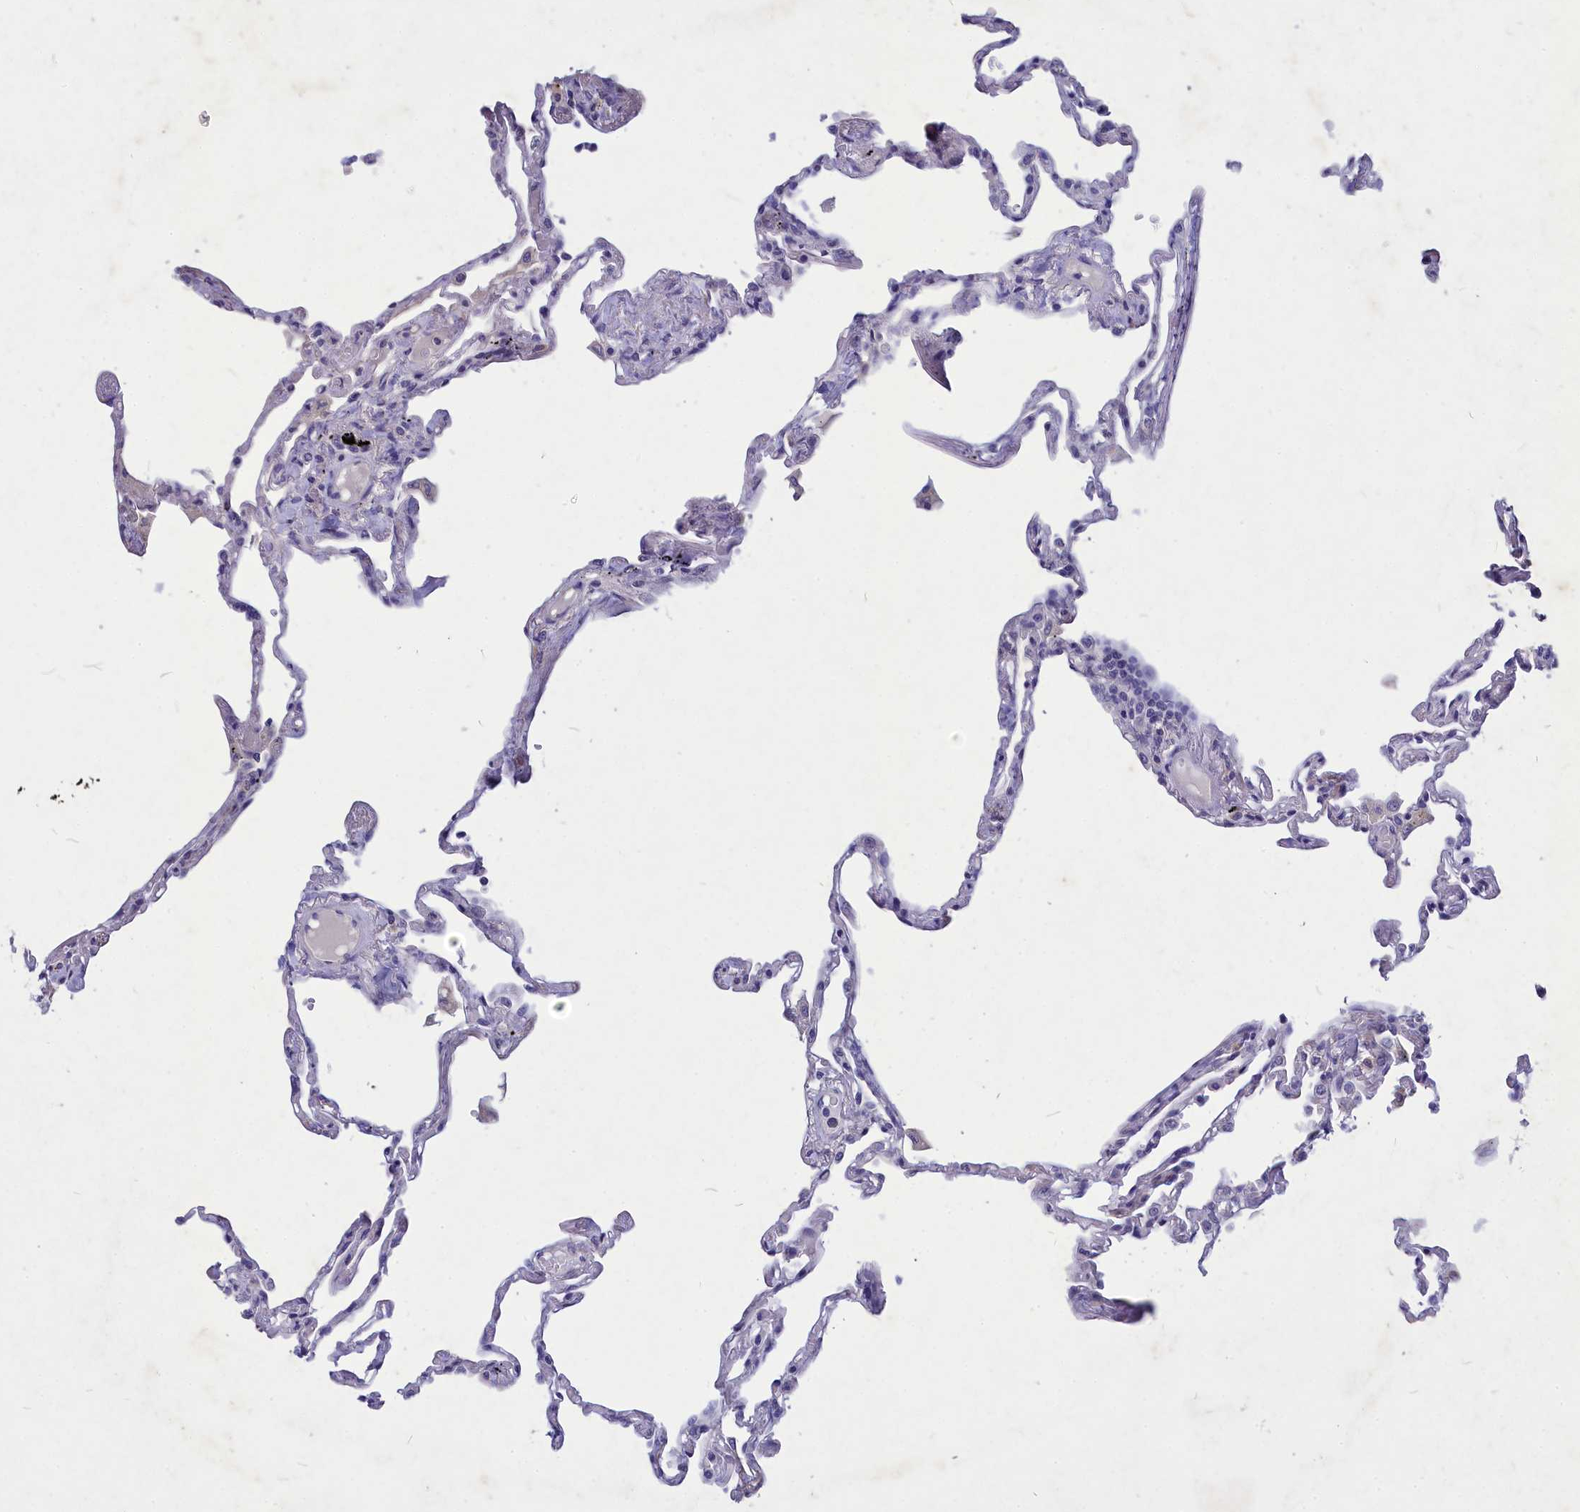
{"staining": {"intensity": "negative", "quantity": "none", "location": "none"}, "tissue": "lung", "cell_type": "Alveolar cells", "image_type": "normal", "snomed": [{"axis": "morphology", "description": "Normal tissue, NOS"}, {"axis": "topography", "description": "Lung"}], "caption": "The histopathology image displays no staining of alveolar cells in unremarkable lung. Nuclei are stained in blue.", "gene": "DEFB119", "patient": {"sex": "female", "age": 67}}